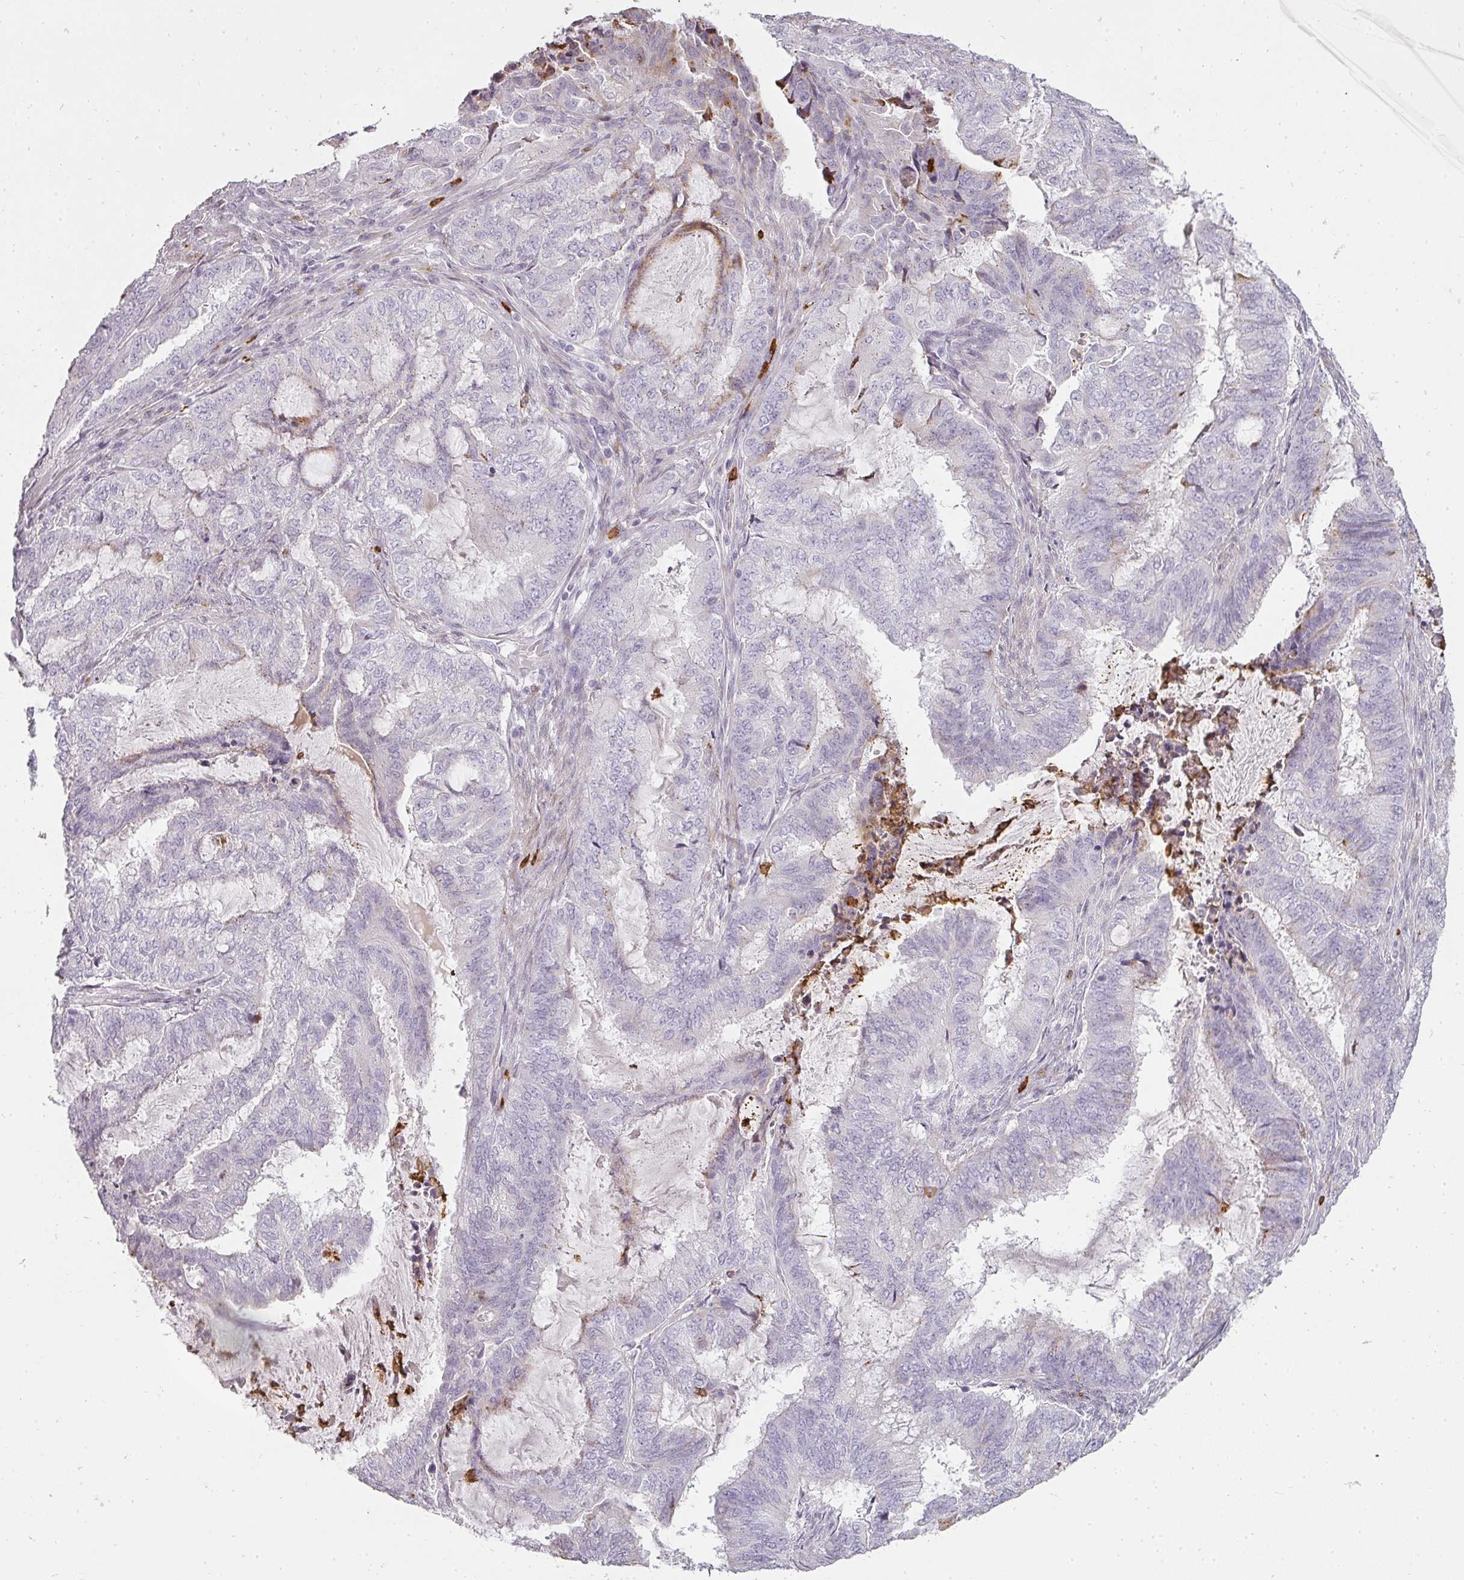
{"staining": {"intensity": "negative", "quantity": "none", "location": "none"}, "tissue": "endometrial cancer", "cell_type": "Tumor cells", "image_type": "cancer", "snomed": [{"axis": "morphology", "description": "Adenocarcinoma, NOS"}, {"axis": "topography", "description": "Endometrium"}], "caption": "Adenocarcinoma (endometrial) was stained to show a protein in brown. There is no significant positivity in tumor cells.", "gene": "BIK", "patient": {"sex": "female", "age": 51}}